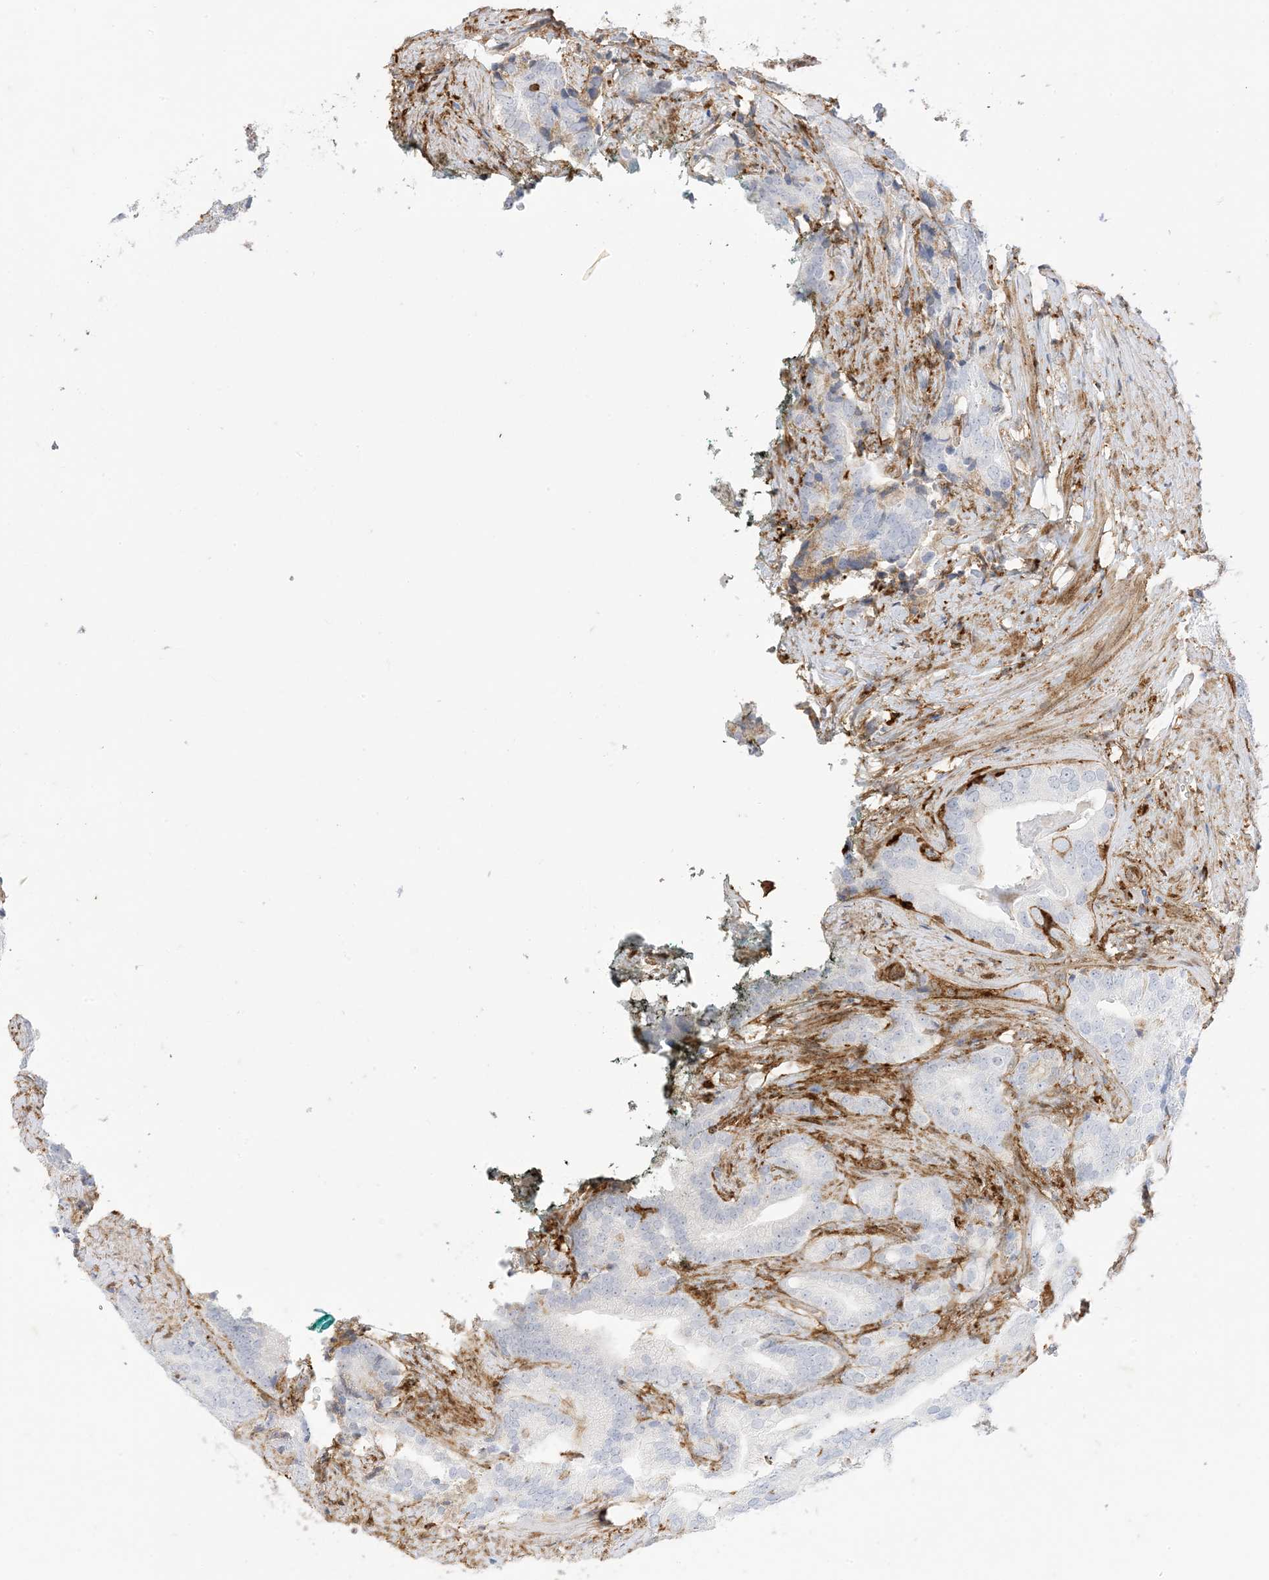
{"staining": {"intensity": "negative", "quantity": "none", "location": "none"}, "tissue": "prostate cancer", "cell_type": "Tumor cells", "image_type": "cancer", "snomed": [{"axis": "morphology", "description": "Adenocarcinoma, High grade"}, {"axis": "topography", "description": "Prostate"}], "caption": "Tumor cells are negative for protein expression in human high-grade adenocarcinoma (prostate).", "gene": "GSN", "patient": {"sex": "male", "age": 57}}